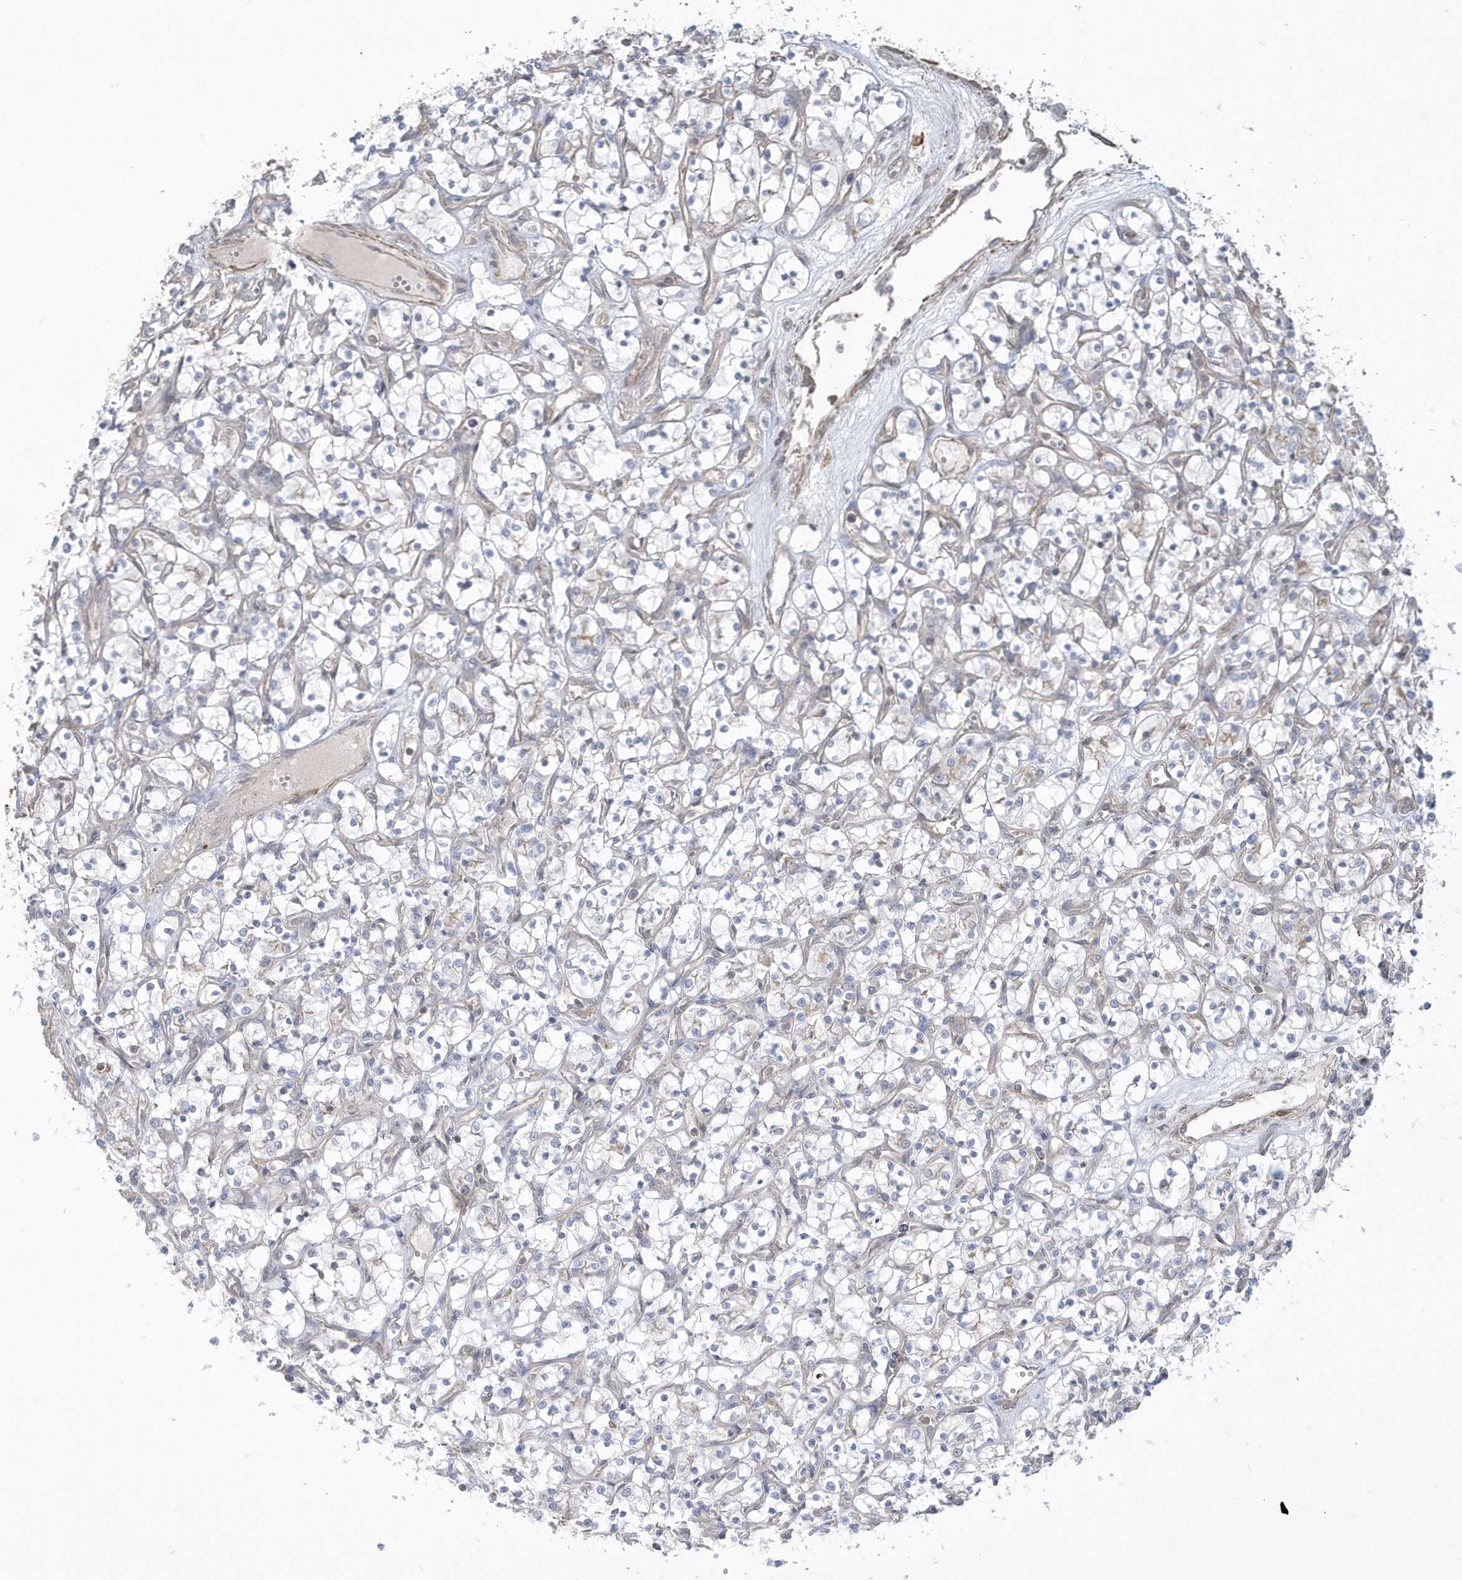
{"staining": {"intensity": "negative", "quantity": "none", "location": "none"}, "tissue": "renal cancer", "cell_type": "Tumor cells", "image_type": "cancer", "snomed": [{"axis": "morphology", "description": "Adenocarcinoma, NOS"}, {"axis": "topography", "description": "Kidney"}], "caption": "Histopathology image shows no significant protein staining in tumor cells of renal cancer.", "gene": "ARMC8", "patient": {"sex": "female", "age": 69}}